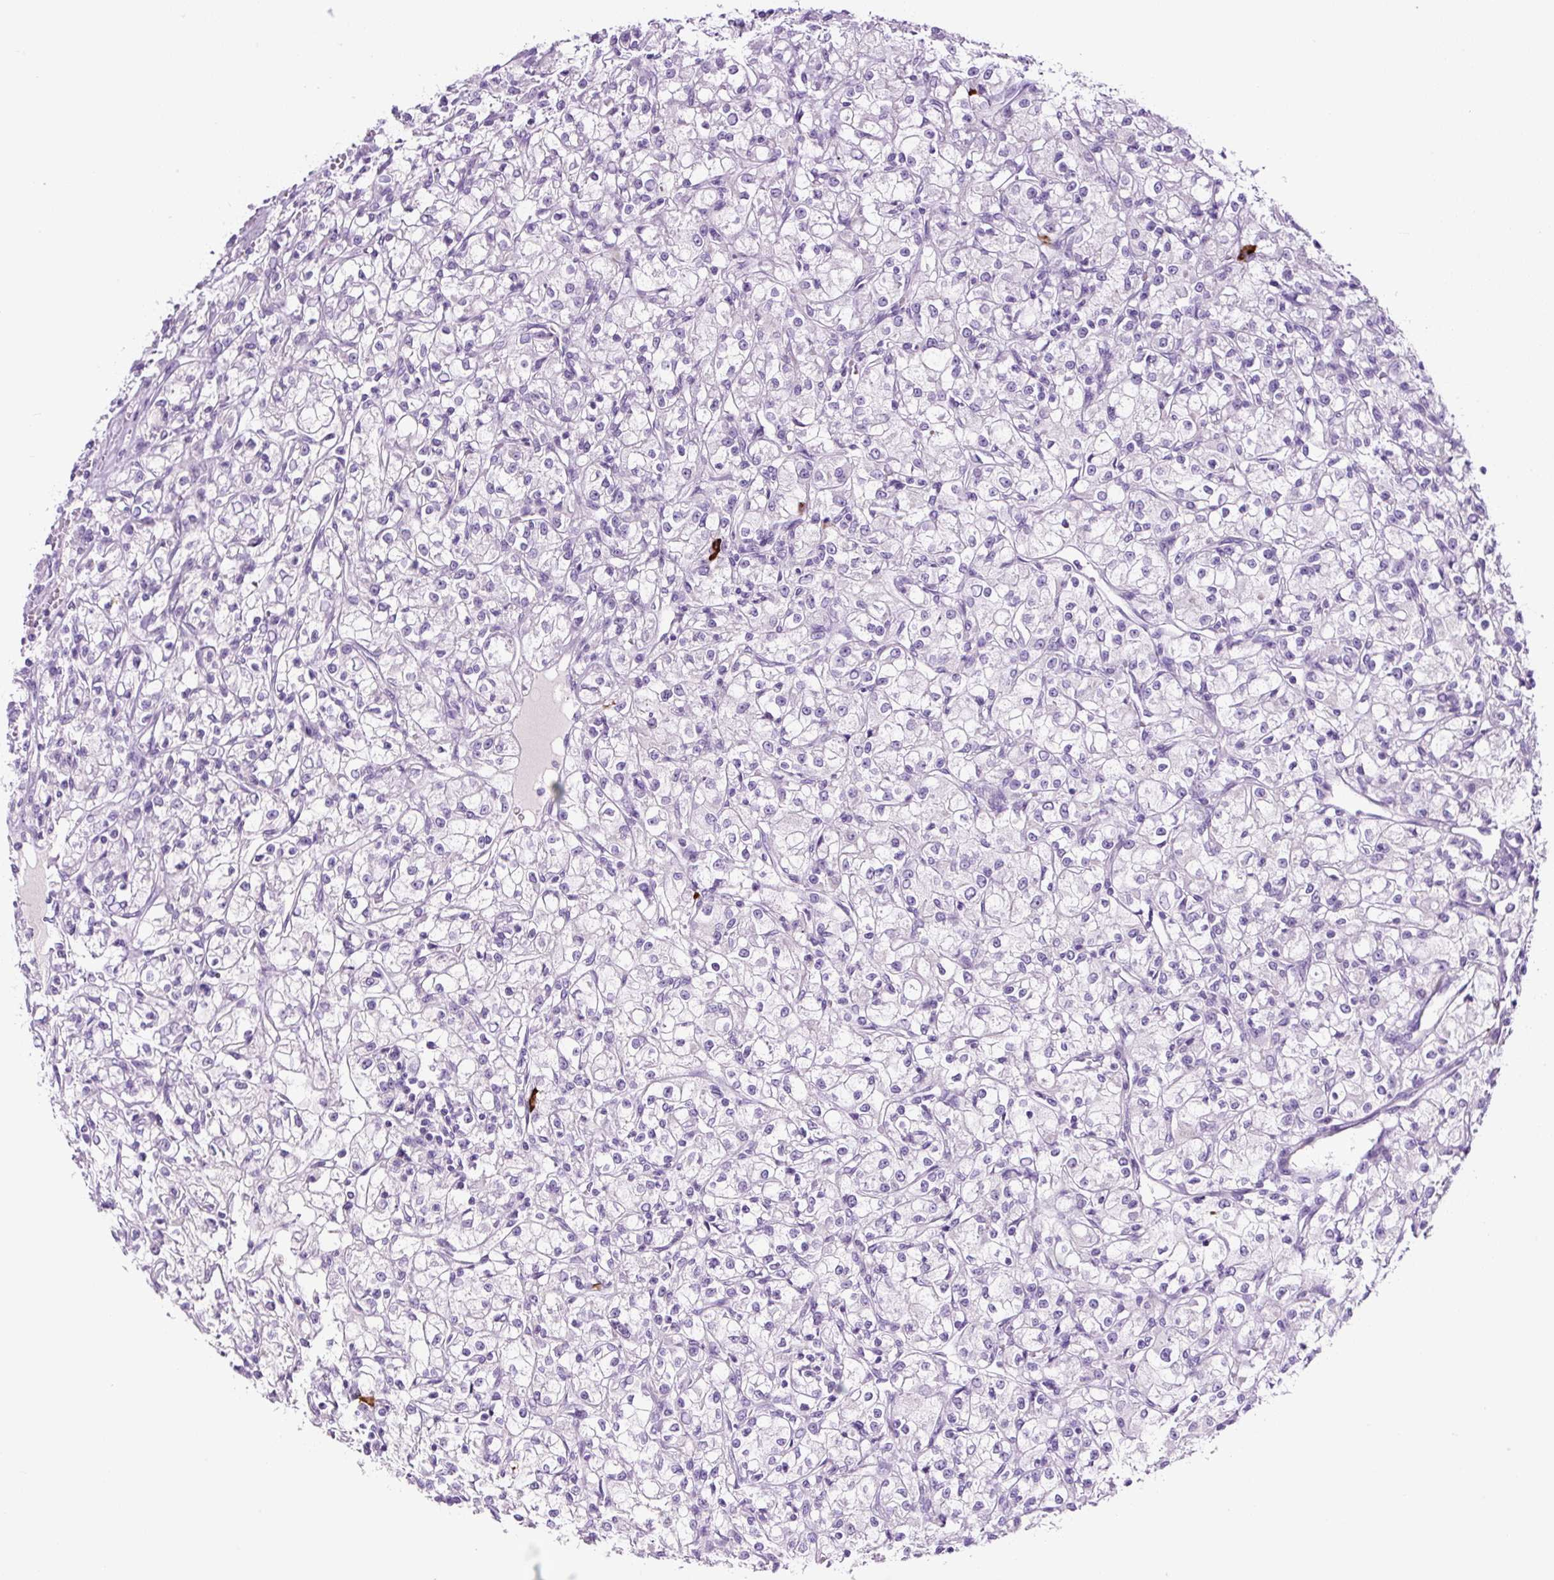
{"staining": {"intensity": "negative", "quantity": "none", "location": "none"}, "tissue": "renal cancer", "cell_type": "Tumor cells", "image_type": "cancer", "snomed": [{"axis": "morphology", "description": "Adenocarcinoma, NOS"}, {"axis": "topography", "description": "Kidney"}], "caption": "This photomicrograph is of adenocarcinoma (renal) stained with immunohistochemistry to label a protein in brown with the nuclei are counter-stained blue. There is no staining in tumor cells.", "gene": "RNF212B", "patient": {"sex": "female", "age": 59}}